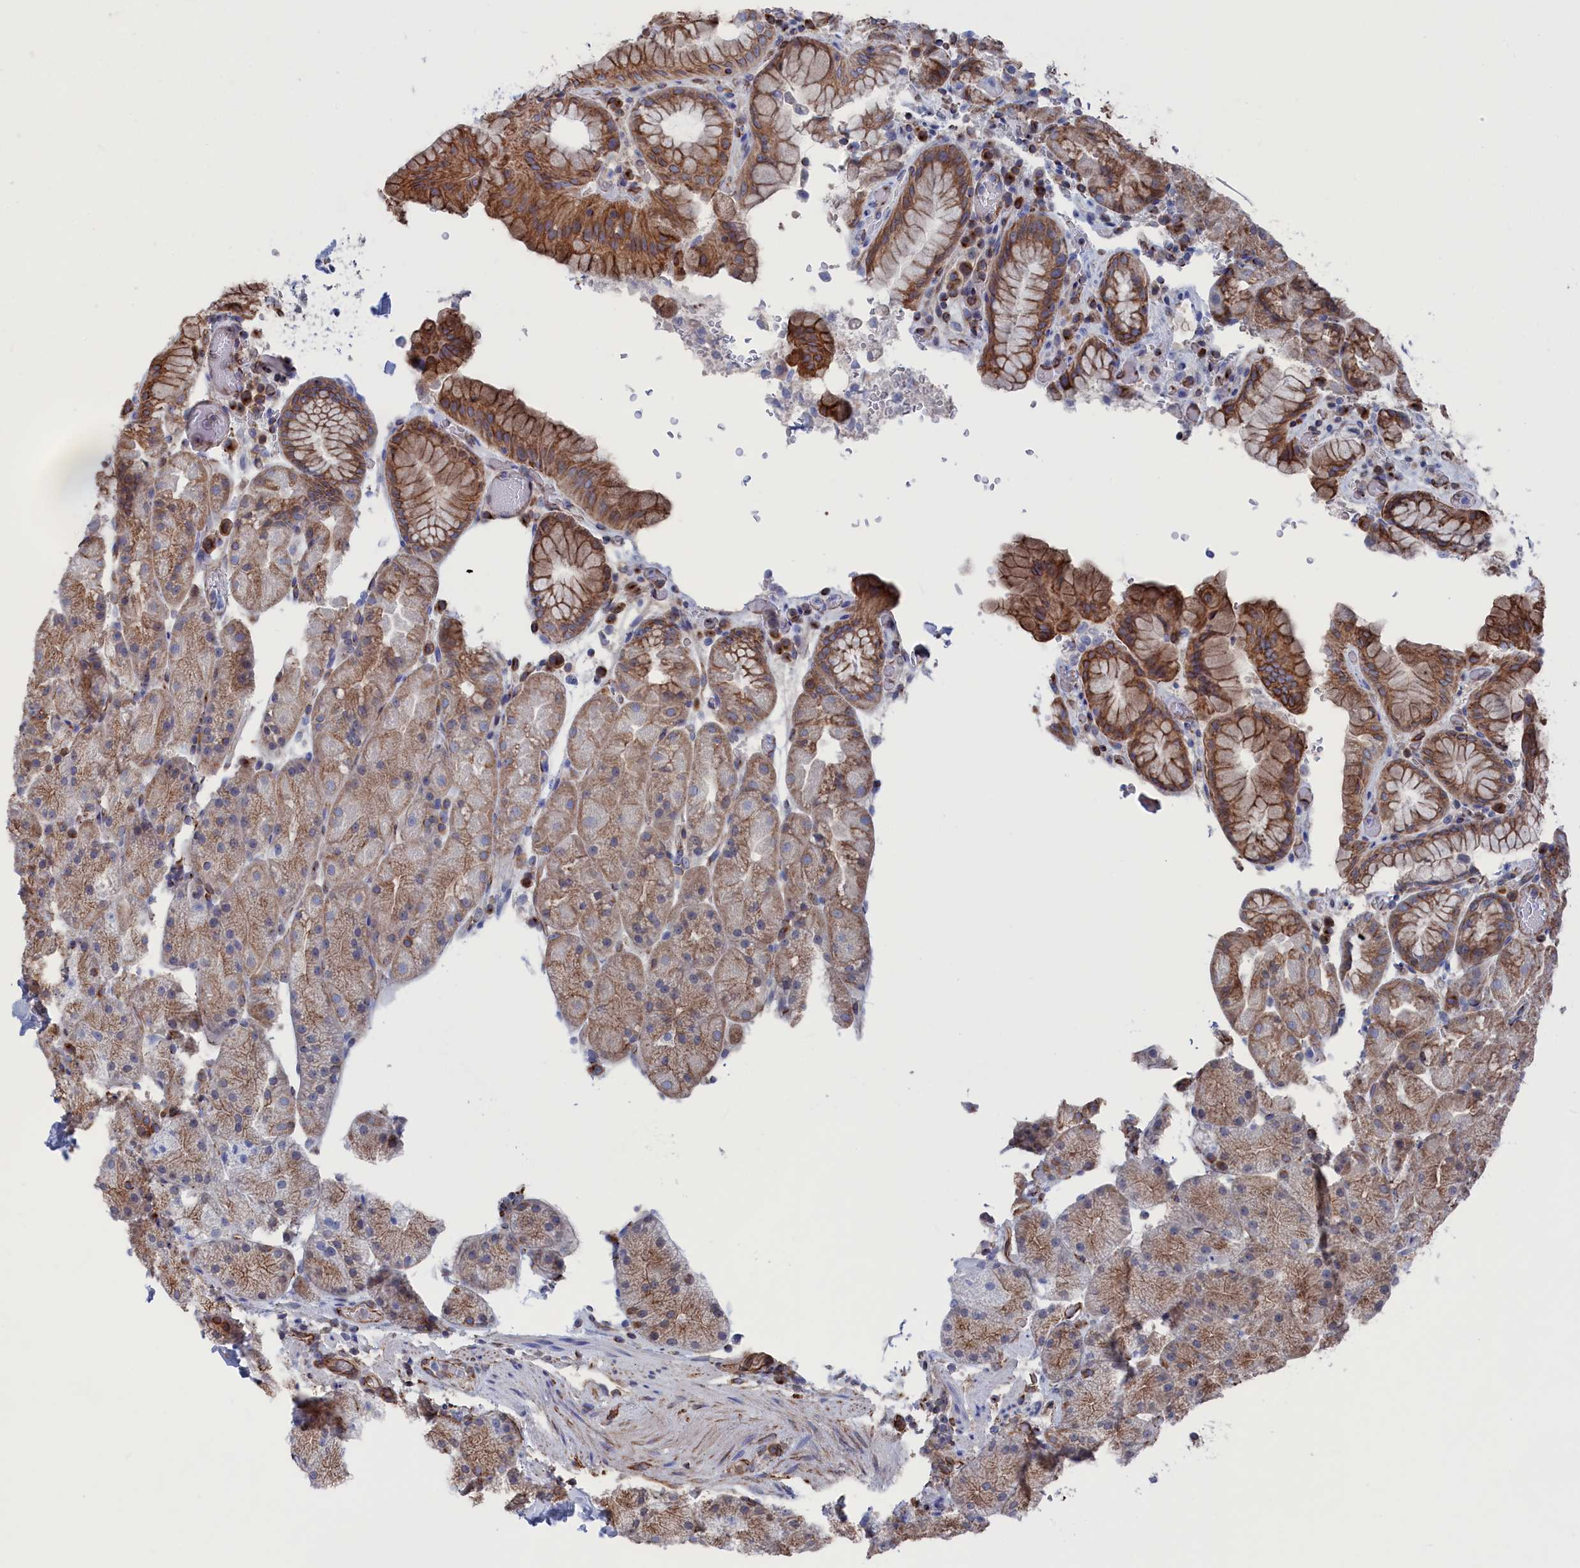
{"staining": {"intensity": "moderate", "quantity": ">75%", "location": "cytoplasmic/membranous"}, "tissue": "stomach", "cell_type": "Glandular cells", "image_type": "normal", "snomed": [{"axis": "morphology", "description": "Normal tissue, NOS"}, {"axis": "topography", "description": "Stomach, upper"}, {"axis": "topography", "description": "Stomach, lower"}], "caption": "About >75% of glandular cells in normal human stomach demonstrate moderate cytoplasmic/membranous protein positivity as visualized by brown immunohistochemical staining.", "gene": "NUTF2", "patient": {"sex": "male", "age": 67}}